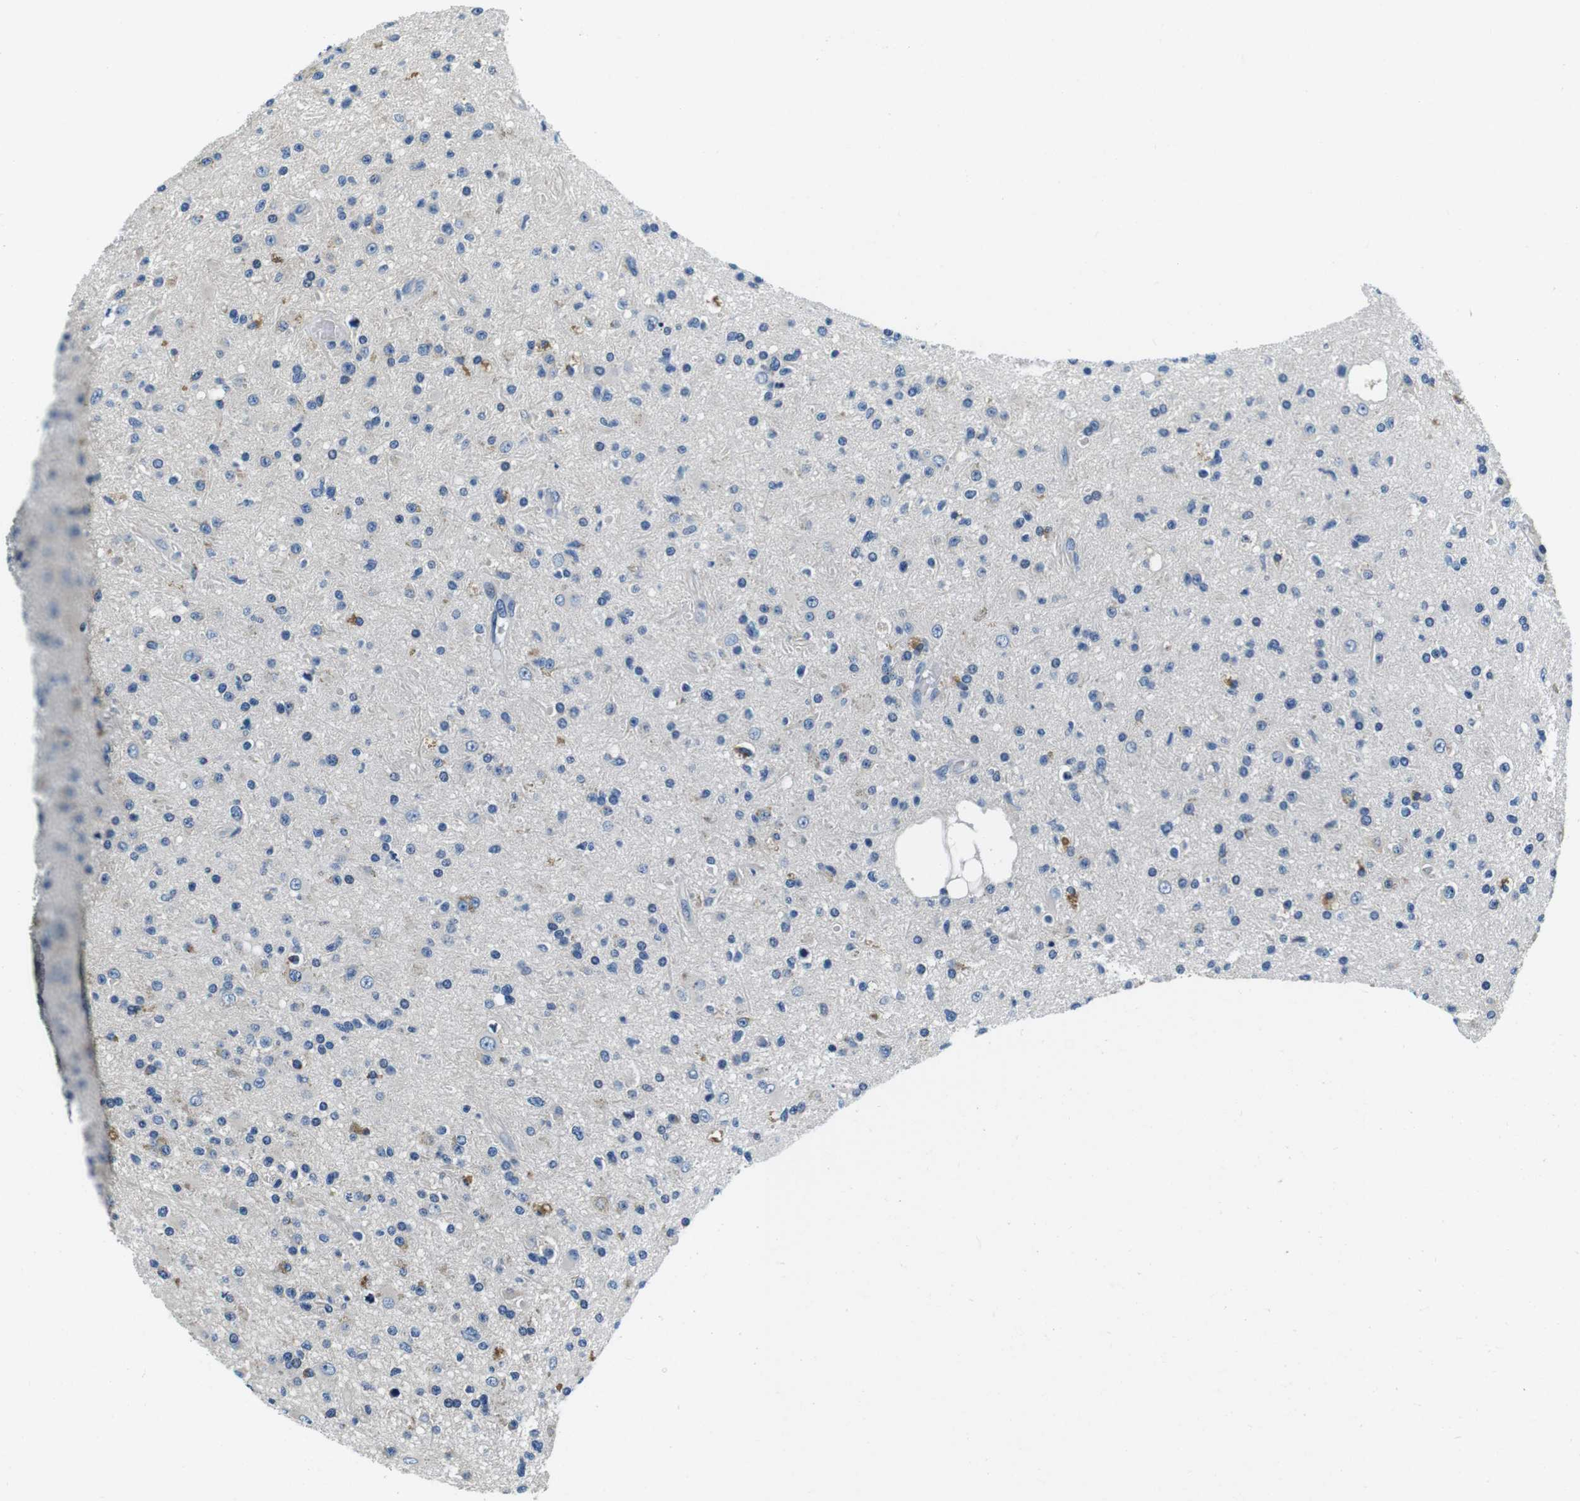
{"staining": {"intensity": "moderate", "quantity": "<25%", "location": "cytoplasmic/membranous"}, "tissue": "glioma", "cell_type": "Tumor cells", "image_type": "cancer", "snomed": [{"axis": "morphology", "description": "Glioma, malignant, High grade"}, {"axis": "topography", "description": "Brain"}], "caption": "IHC of human high-grade glioma (malignant) exhibits low levels of moderate cytoplasmic/membranous staining in approximately <25% of tumor cells. Using DAB (3,3'-diaminobenzidine) (brown) and hematoxylin (blue) stains, captured at high magnification using brightfield microscopy.", "gene": "KCNJ5", "patient": {"sex": "male", "age": 33}}